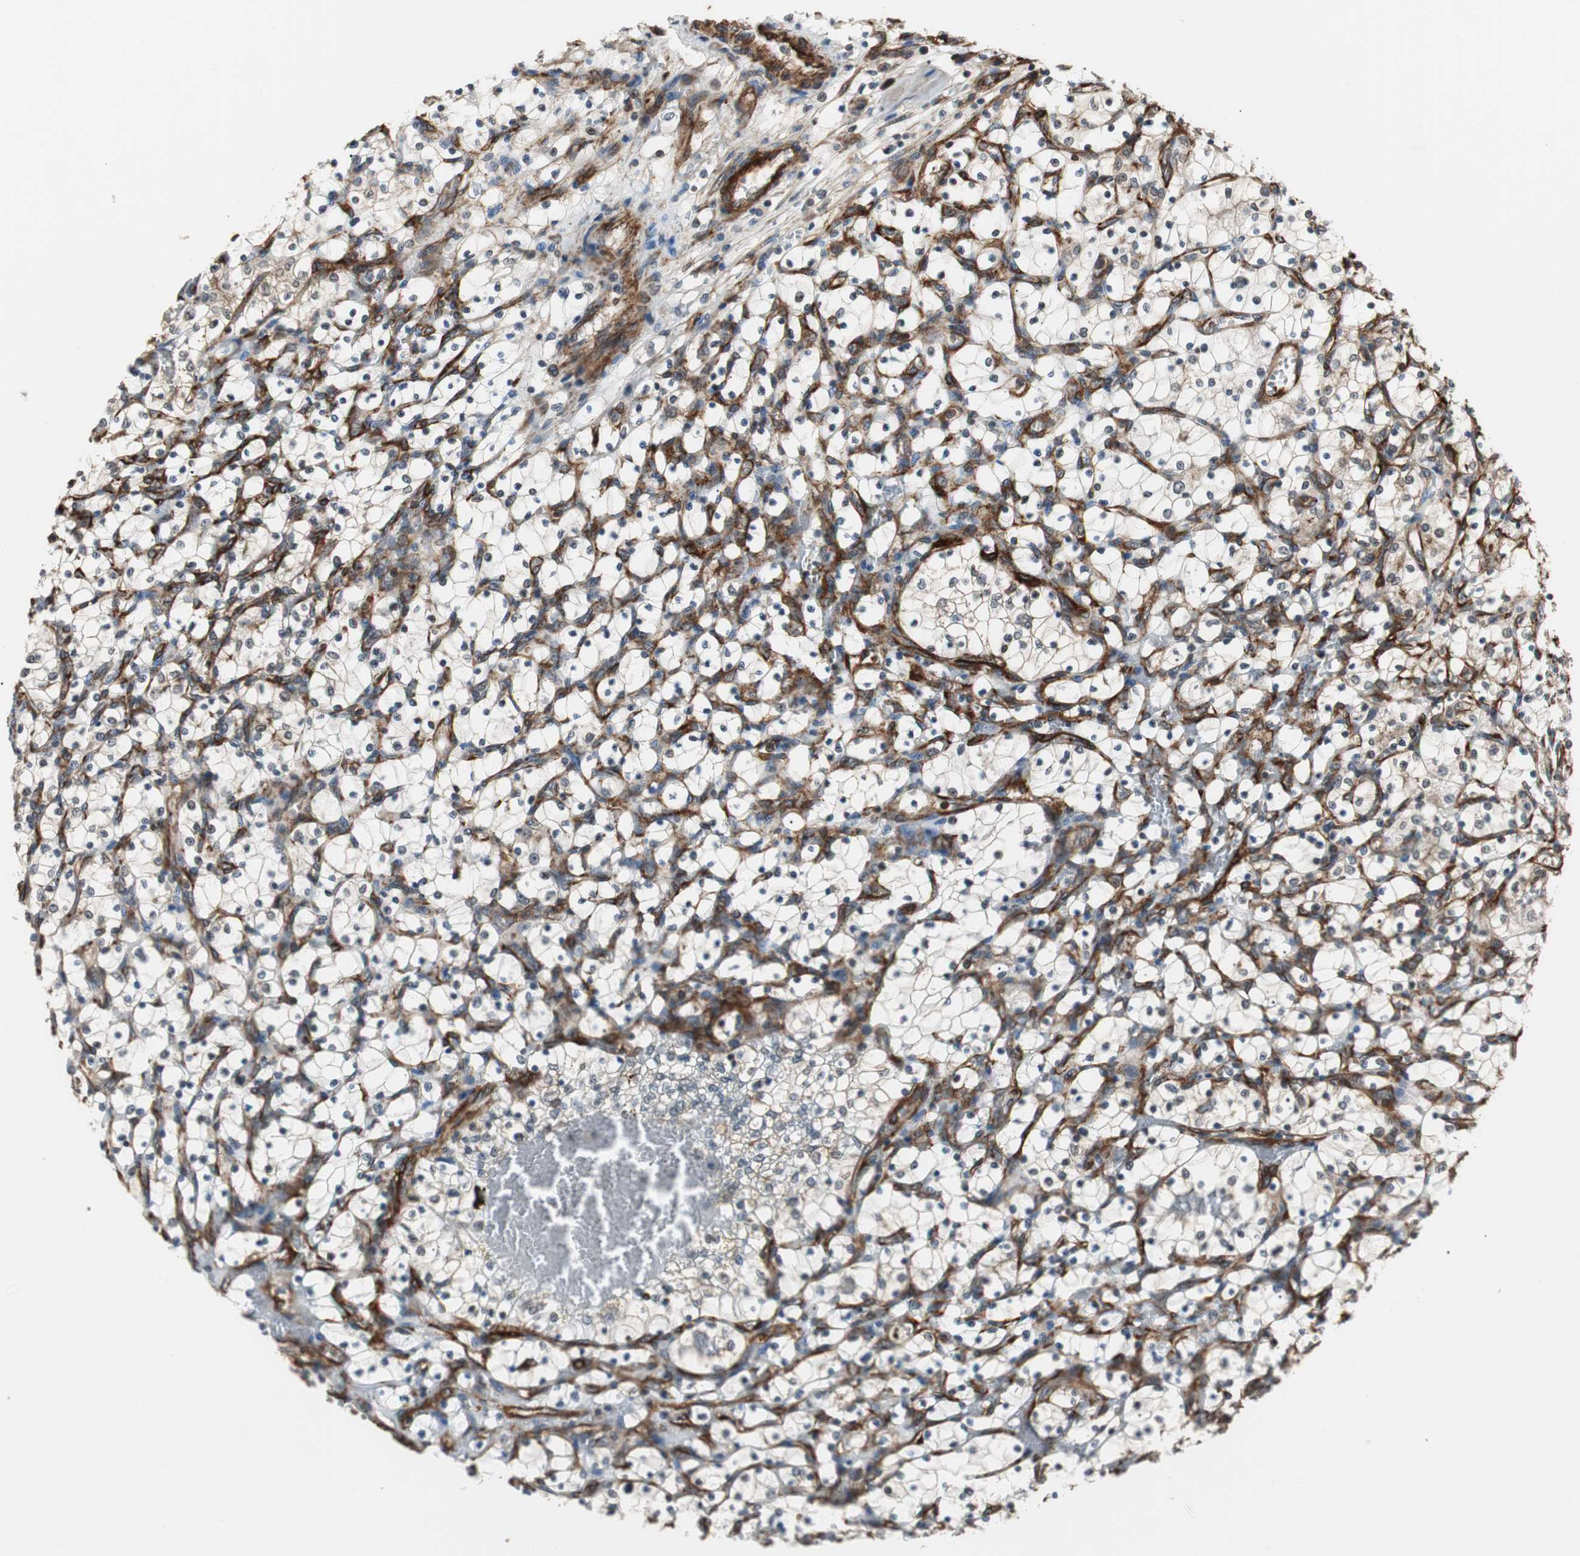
{"staining": {"intensity": "negative", "quantity": "none", "location": "none"}, "tissue": "renal cancer", "cell_type": "Tumor cells", "image_type": "cancer", "snomed": [{"axis": "morphology", "description": "Adenocarcinoma, NOS"}, {"axis": "topography", "description": "Kidney"}], "caption": "There is no significant positivity in tumor cells of adenocarcinoma (renal).", "gene": "PTPN11", "patient": {"sex": "female", "age": 69}}